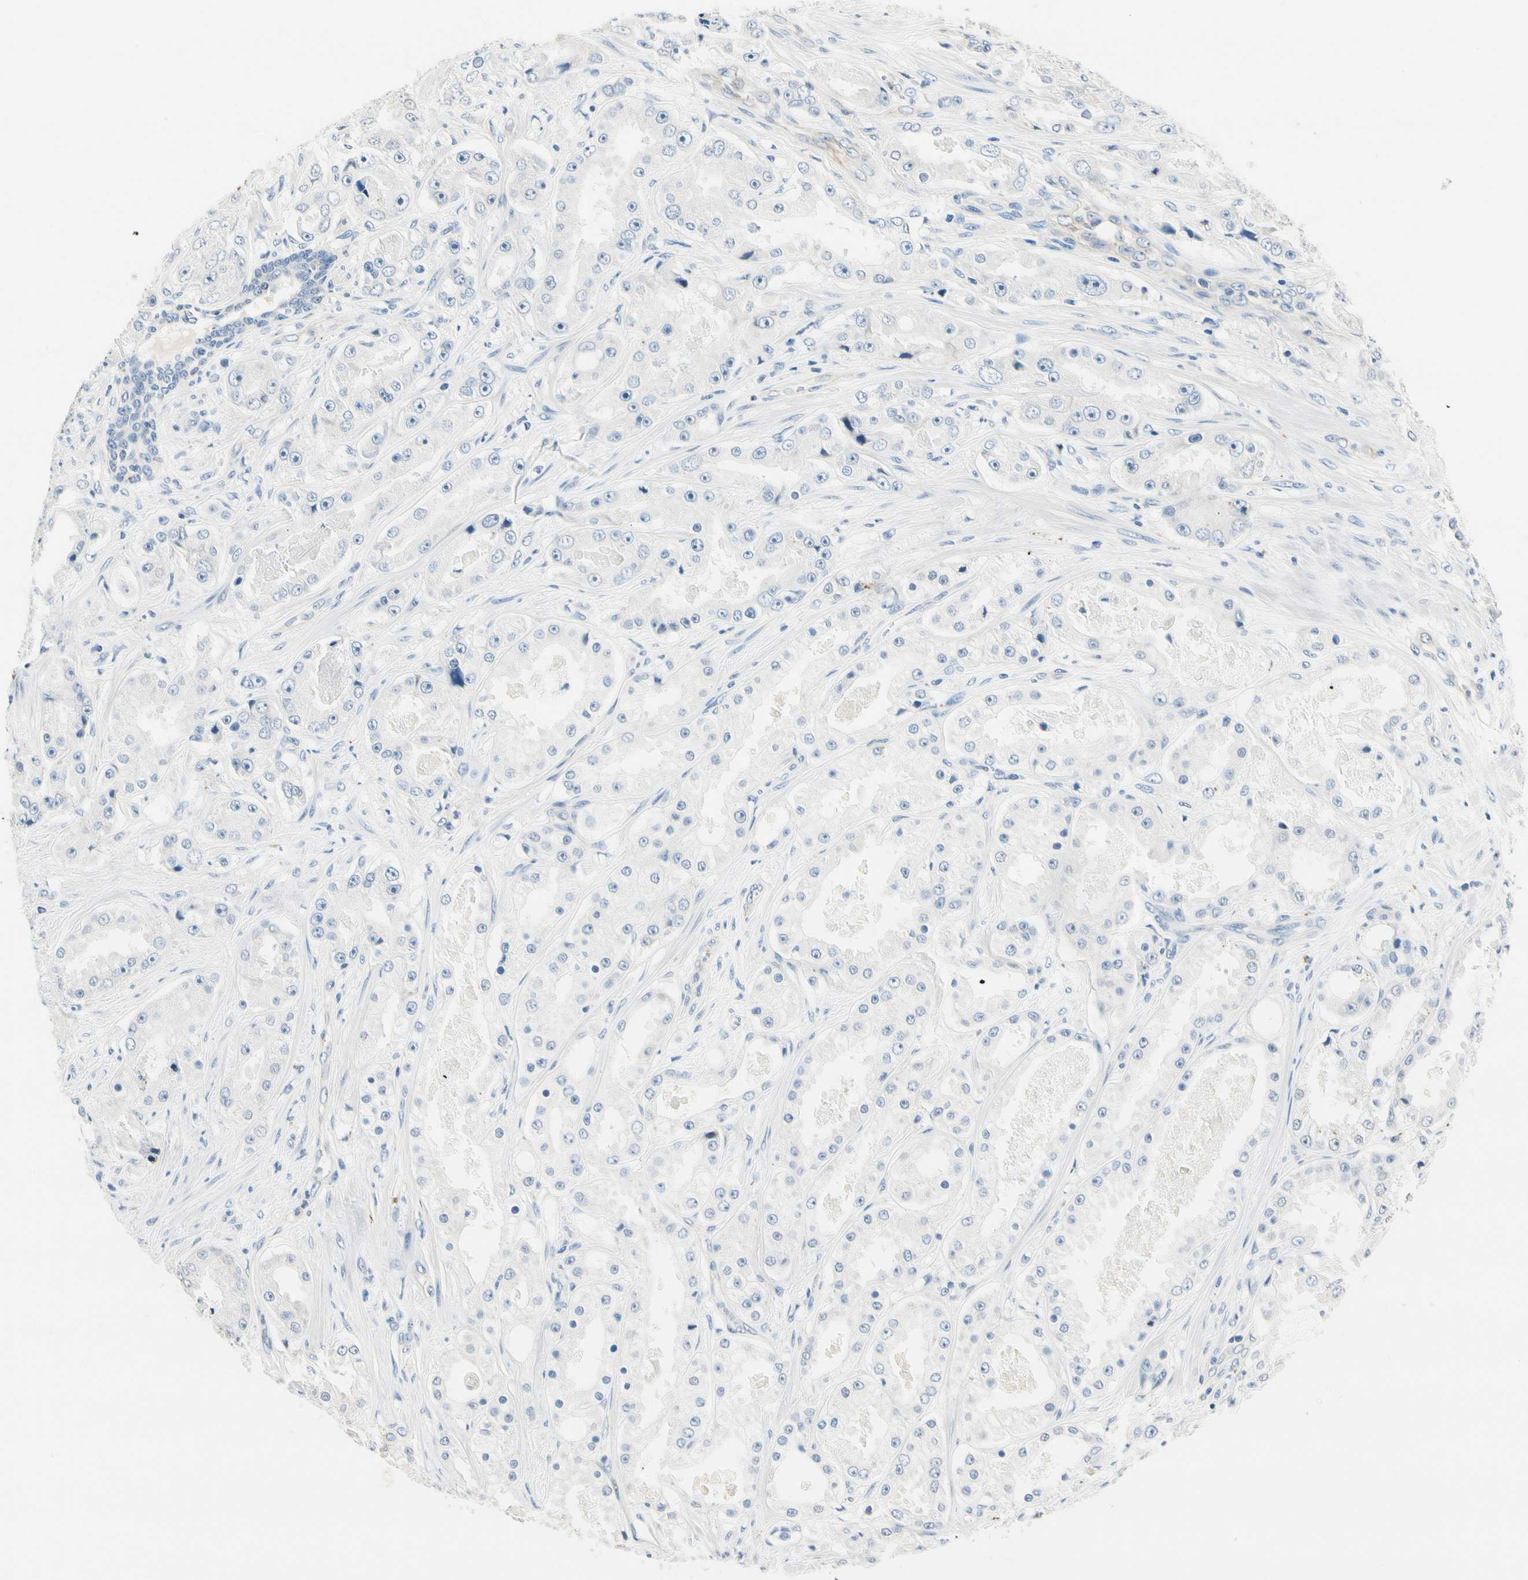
{"staining": {"intensity": "negative", "quantity": "none", "location": "none"}, "tissue": "prostate cancer", "cell_type": "Tumor cells", "image_type": "cancer", "snomed": [{"axis": "morphology", "description": "Adenocarcinoma, High grade"}, {"axis": "topography", "description": "Prostate"}], "caption": "An IHC histopathology image of prostate cancer (adenocarcinoma (high-grade)) is shown. There is no staining in tumor cells of prostate cancer (adenocarcinoma (high-grade)).", "gene": "TGFBR3", "patient": {"sex": "male", "age": 73}}